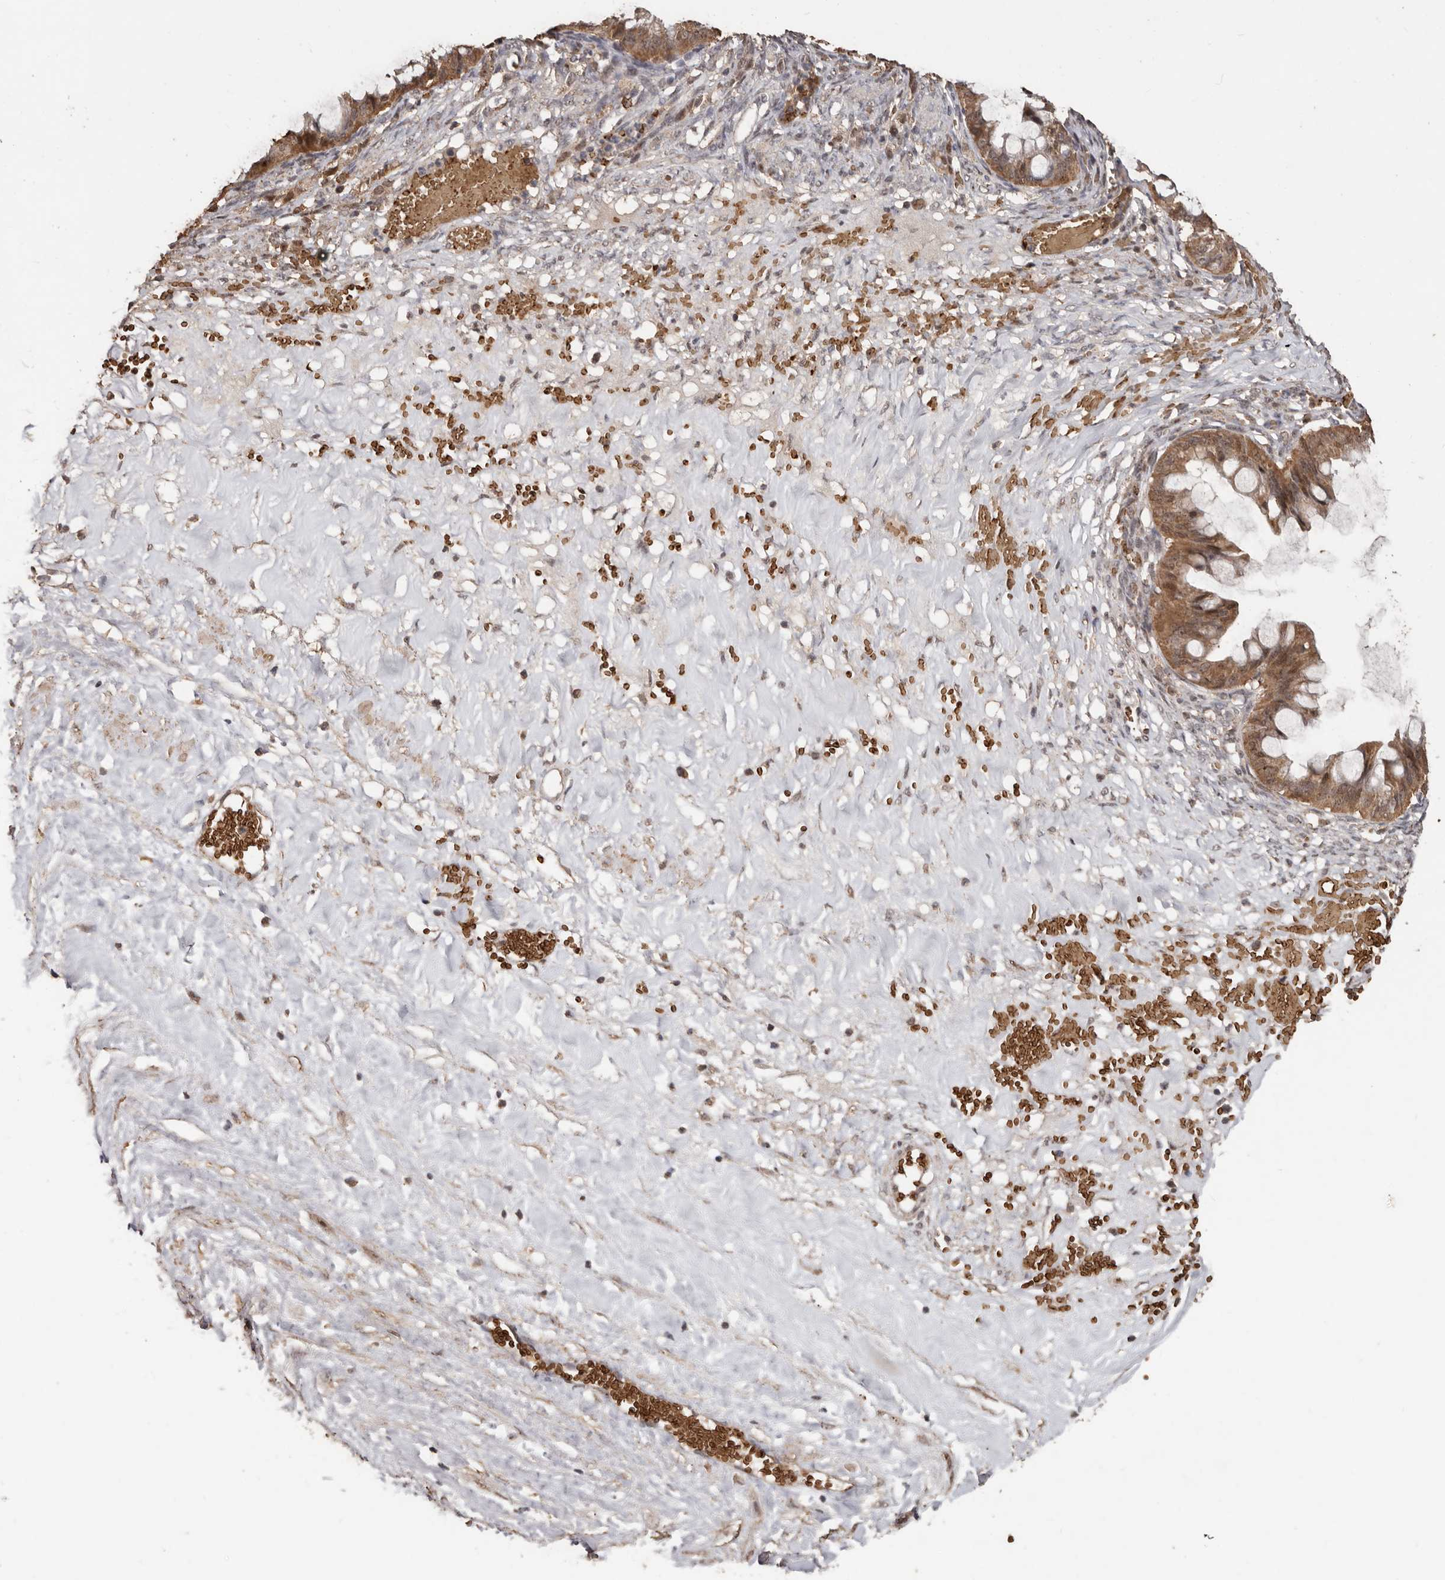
{"staining": {"intensity": "moderate", "quantity": ">75%", "location": "cytoplasmic/membranous,nuclear"}, "tissue": "ovarian cancer", "cell_type": "Tumor cells", "image_type": "cancer", "snomed": [{"axis": "morphology", "description": "Cystadenocarcinoma, mucinous, NOS"}, {"axis": "topography", "description": "Ovary"}], "caption": "Brown immunohistochemical staining in ovarian cancer (mucinous cystadenocarcinoma) exhibits moderate cytoplasmic/membranous and nuclear staining in approximately >75% of tumor cells.", "gene": "GRAMD2A", "patient": {"sex": "female", "age": 73}}